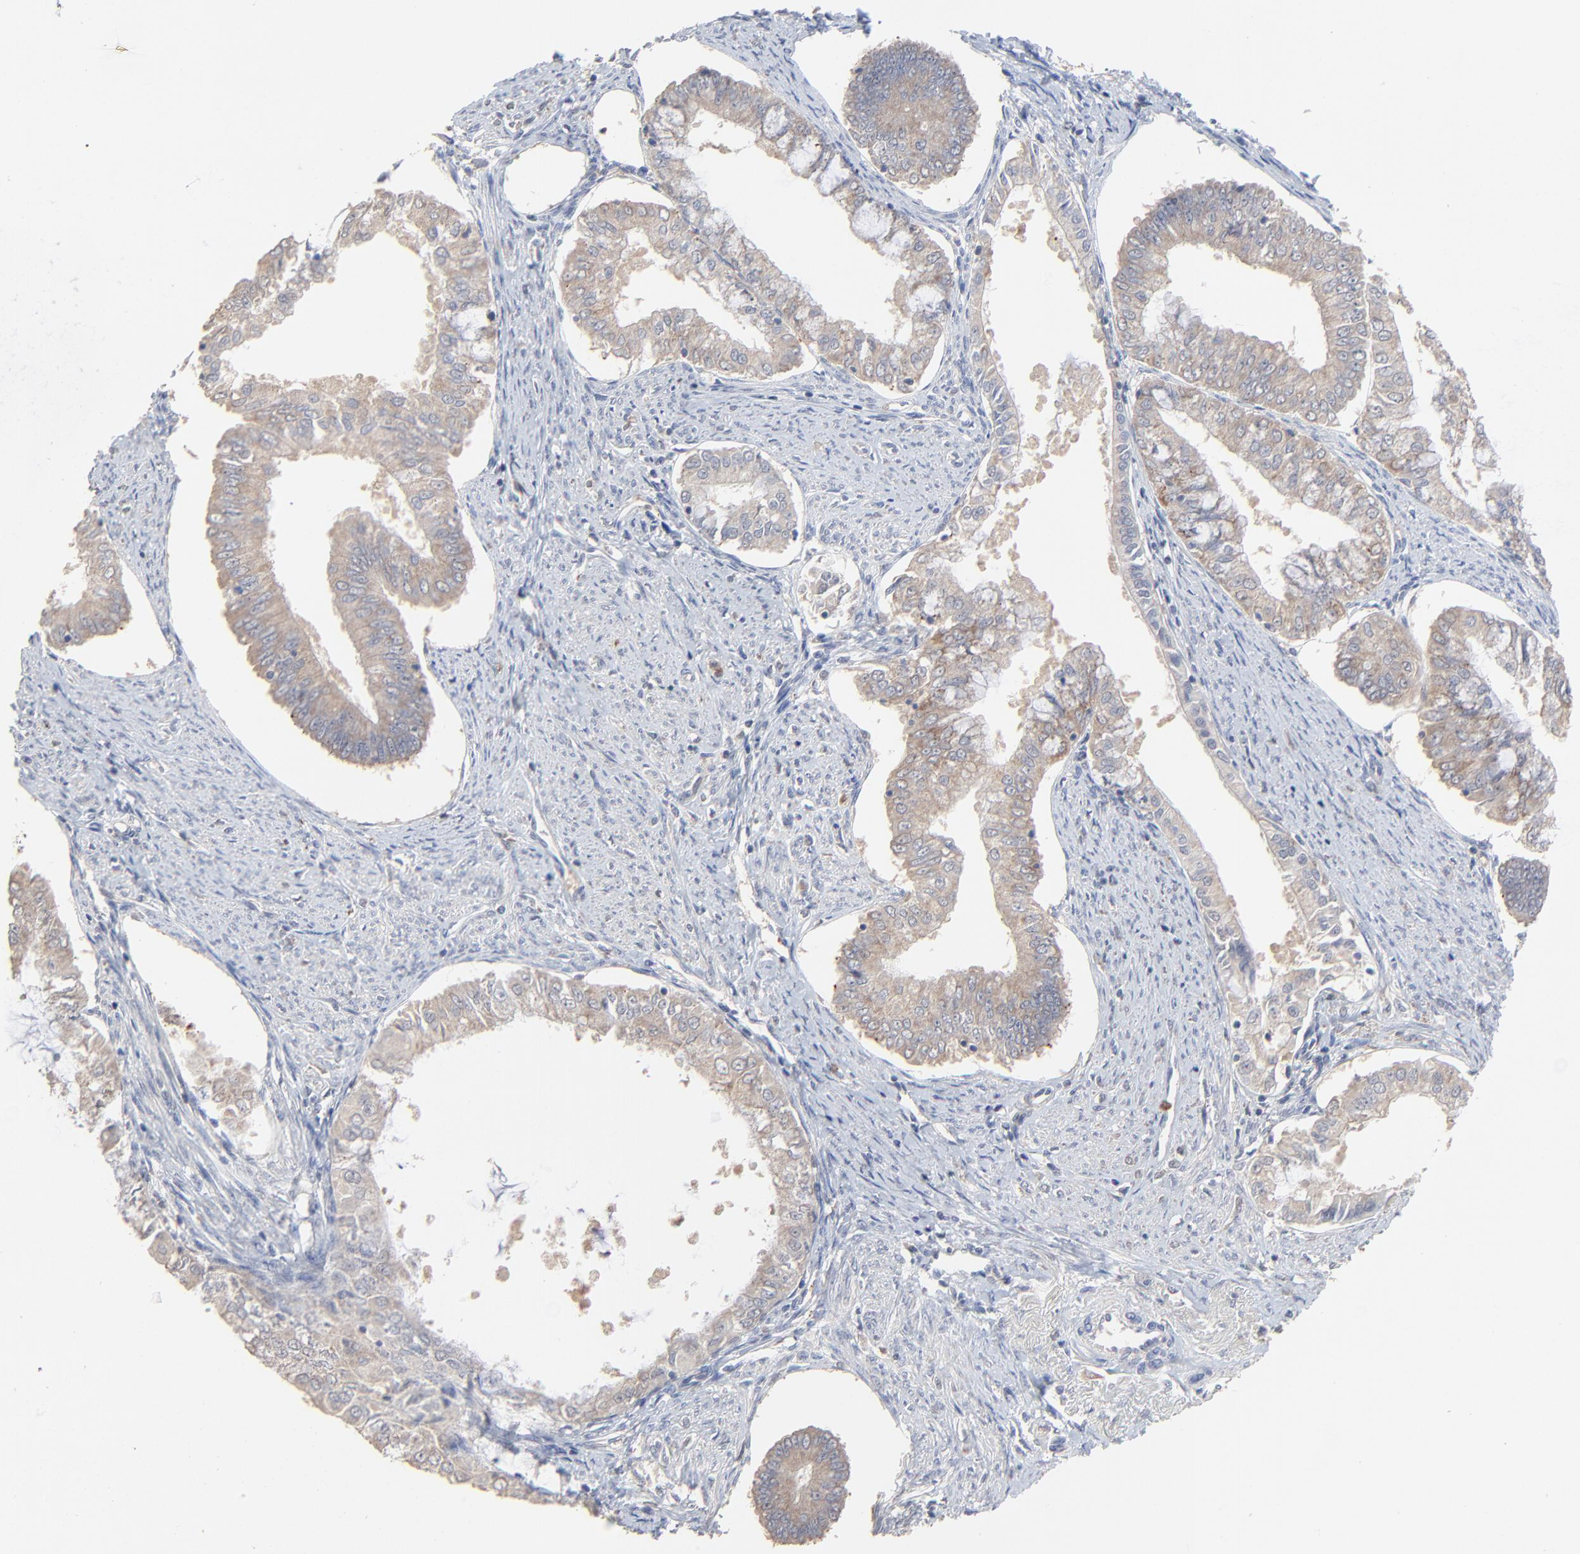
{"staining": {"intensity": "weak", "quantity": ">75%", "location": "cytoplasmic/membranous"}, "tissue": "endometrial cancer", "cell_type": "Tumor cells", "image_type": "cancer", "snomed": [{"axis": "morphology", "description": "Adenocarcinoma, NOS"}, {"axis": "topography", "description": "Endometrium"}], "caption": "Approximately >75% of tumor cells in endometrial cancer (adenocarcinoma) display weak cytoplasmic/membranous protein staining as visualized by brown immunohistochemical staining.", "gene": "FANCB", "patient": {"sex": "female", "age": 76}}